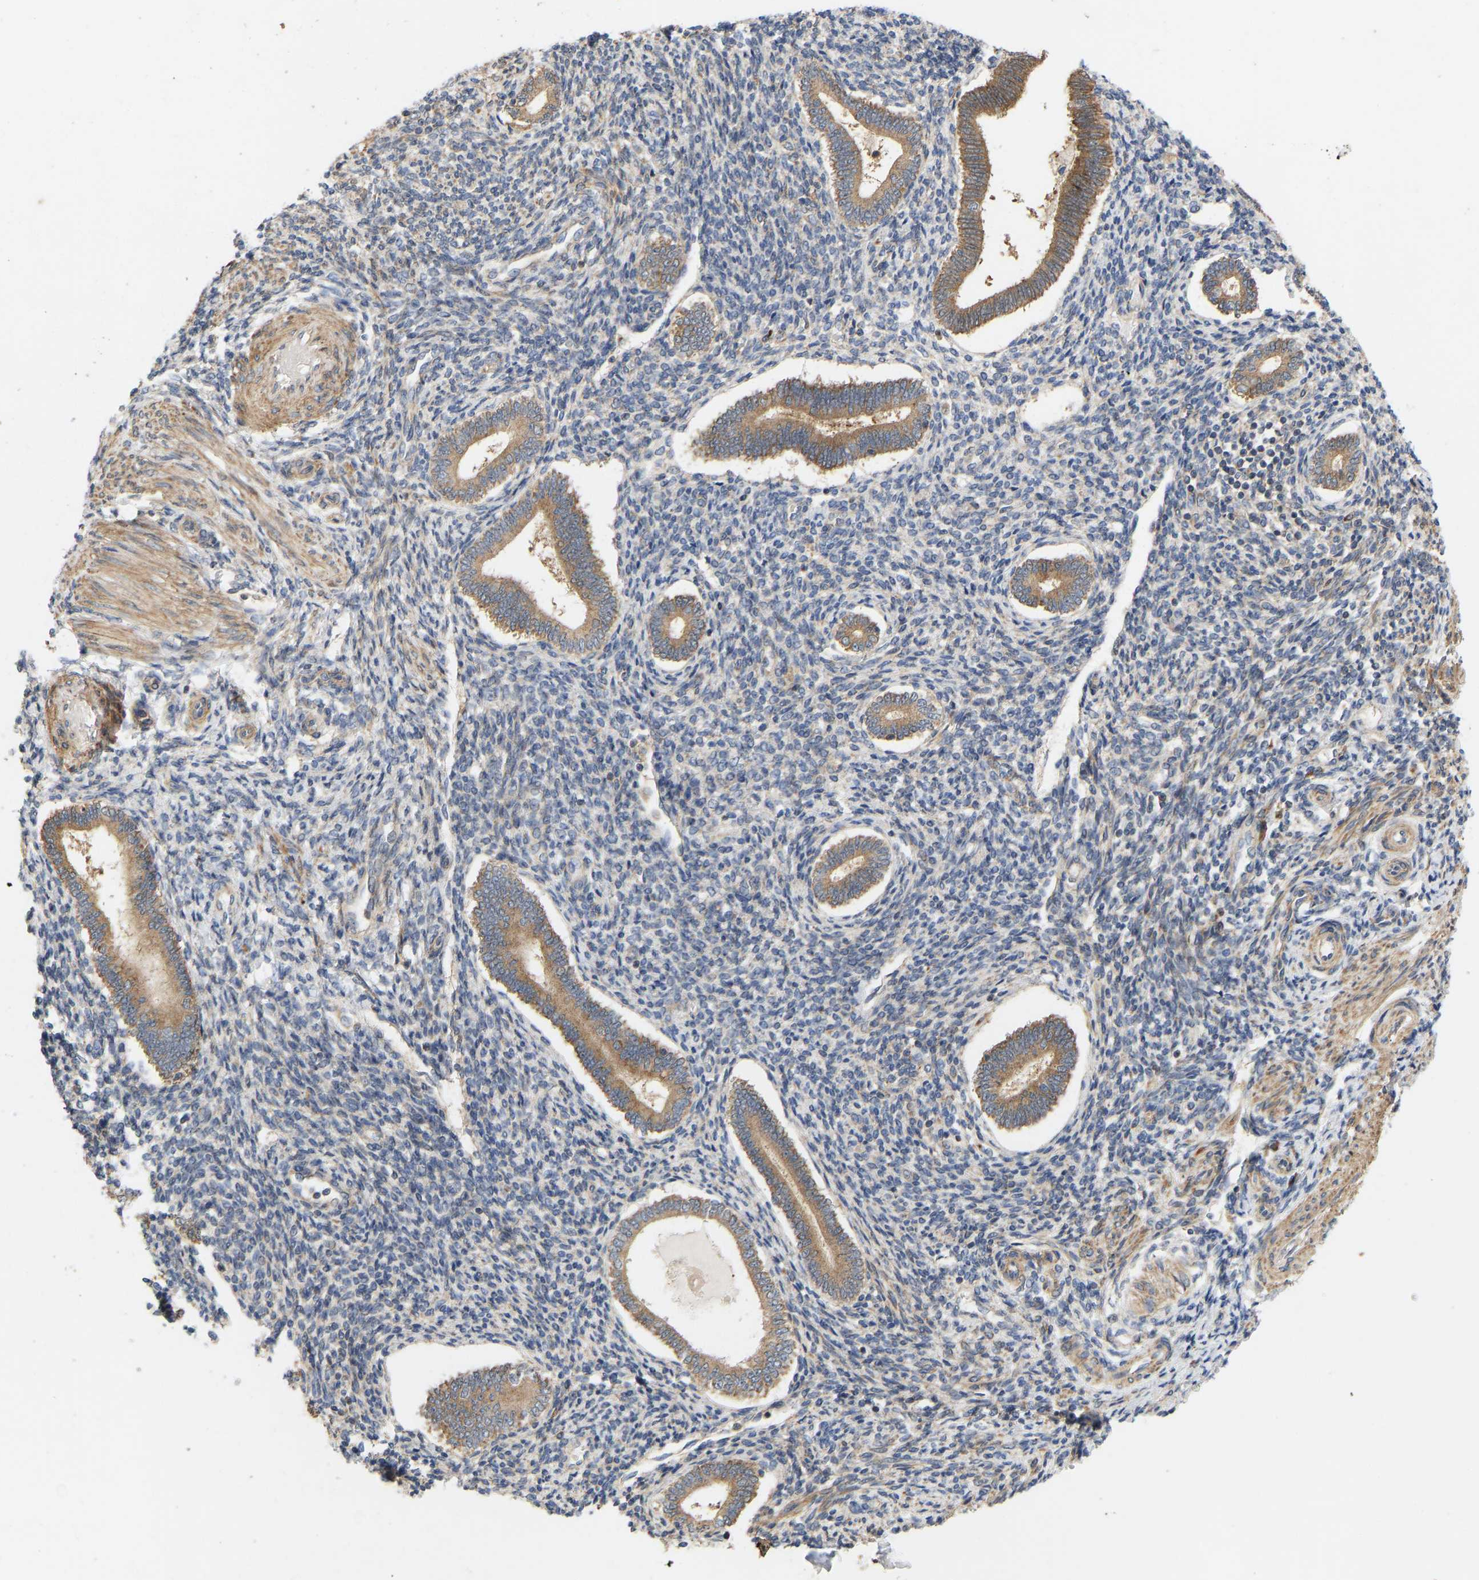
{"staining": {"intensity": "weak", "quantity": "<25%", "location": "cytoplasmic/membranous"}, "tissue": "endometrium", "cell_type": "Cells in endometrial stroma", "image_type": "normal", "snomed": [{"axis": "morphology", "description": "Normal tissue, NOS"}, {"axis": "topography", "description": "Endometrium"}], "caption": "IHC of unremarkable human endometrium reveals no positivity in cells in endometrial stroma. The staining is performed using DAB brown chromogen with nuclei counter-stained in using hematoxylin.", "gene": "HACD2", "patient": {"sex": "female", "age": 42}}